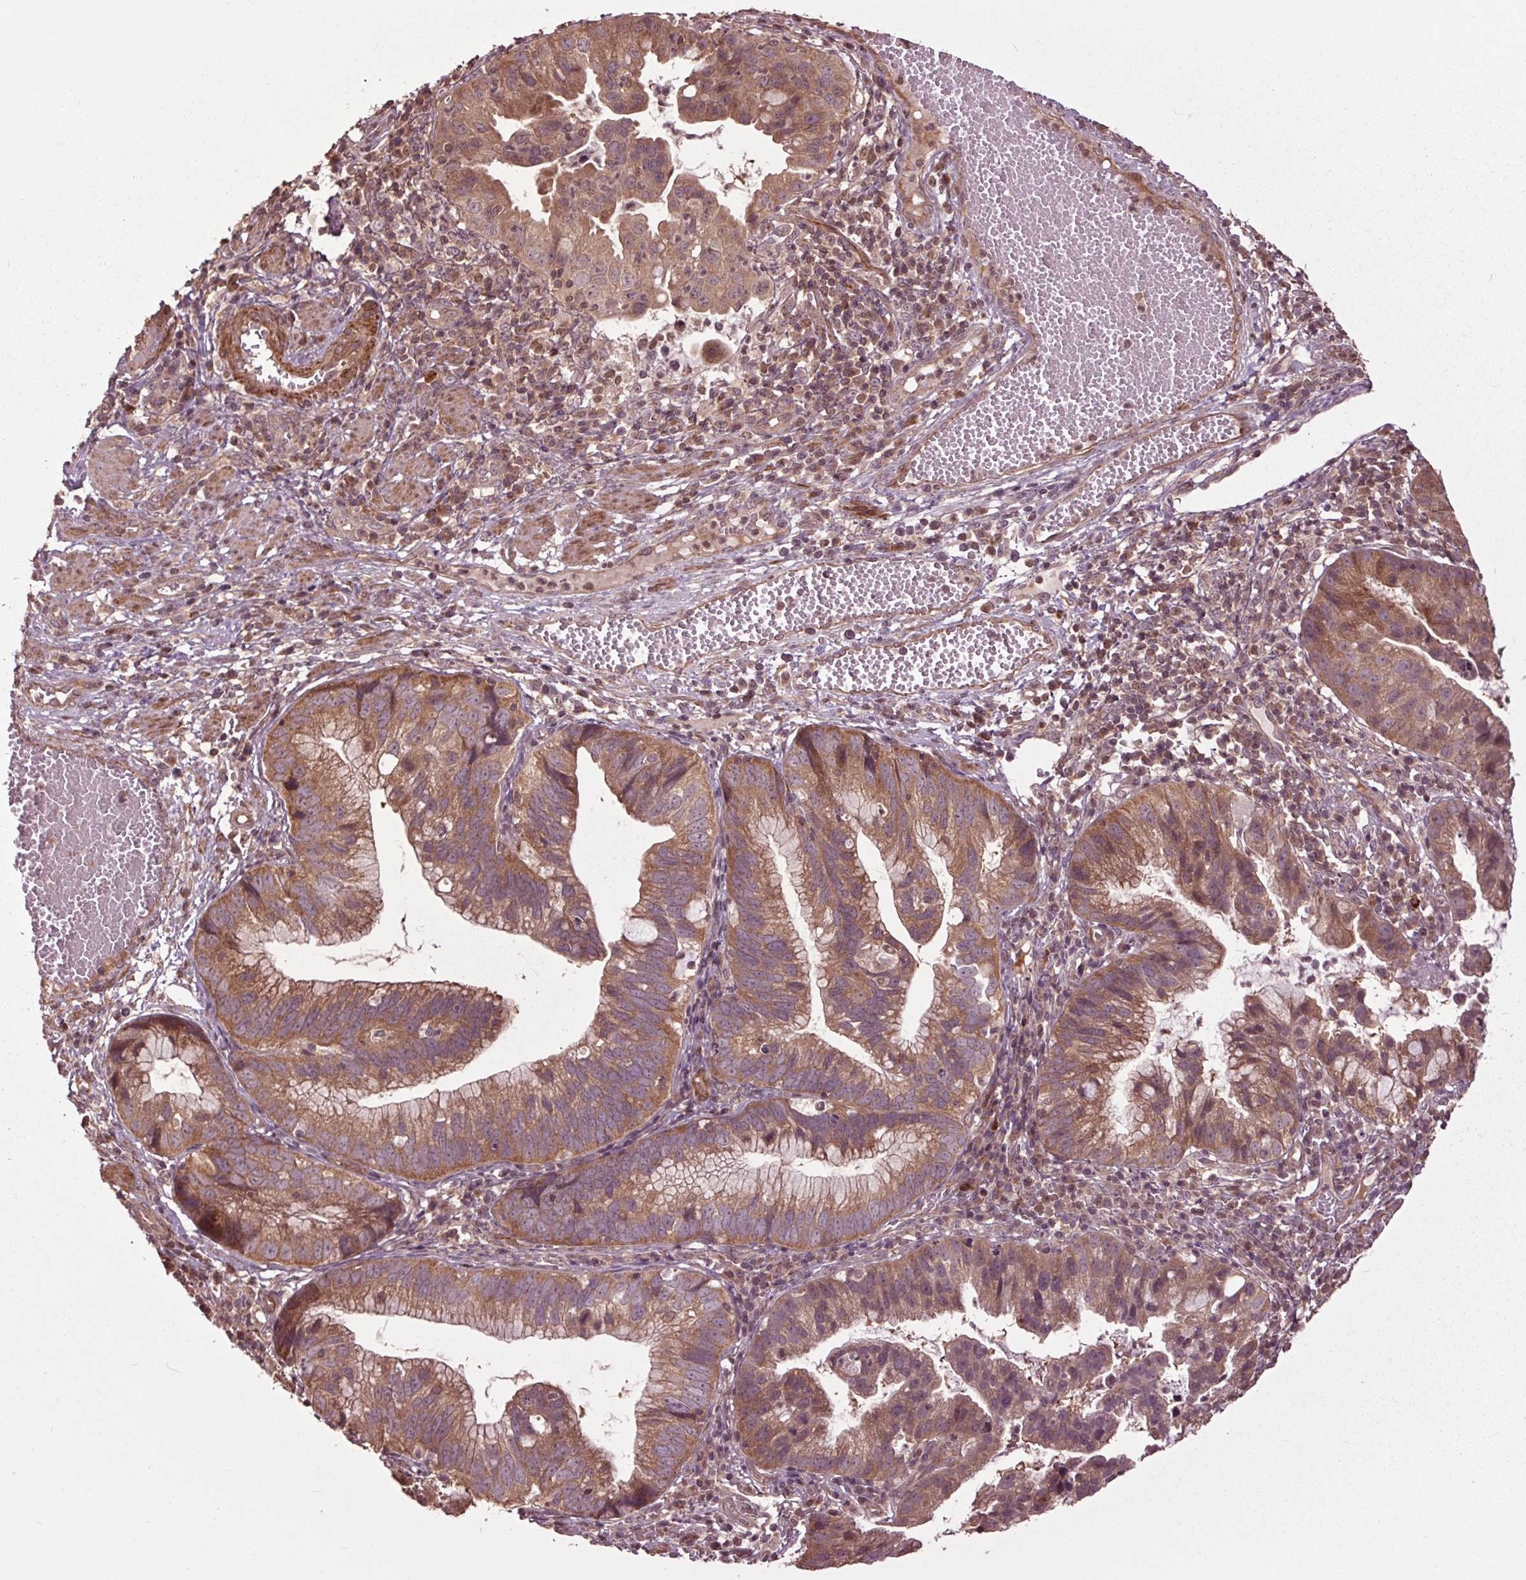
{"staining": {"intensity": "moderate", "quantity": ">75%", "location": "cytoplasmic/membranous"}, "tissue": "cervical cancer", "cell_type": "Tumor cells", "image_type": "cancer", "snomed": [{"axis": "morphology", "description": "Adenocarcinoma, NOS"}, {"axis": "topography", "description": "Cervix"}], "caption": "IHC (DAB) staining of human cervical adenocarcinoma reveals moderate cytoplasmic/membranous protein staining in about >75% of tumor cells. (DAB (3,3'-diaminobenzidine) IHC with brightfield microscopy, high magnification).", "gene": "CEP95", "patient": {"sex": "female", "age": 34}}